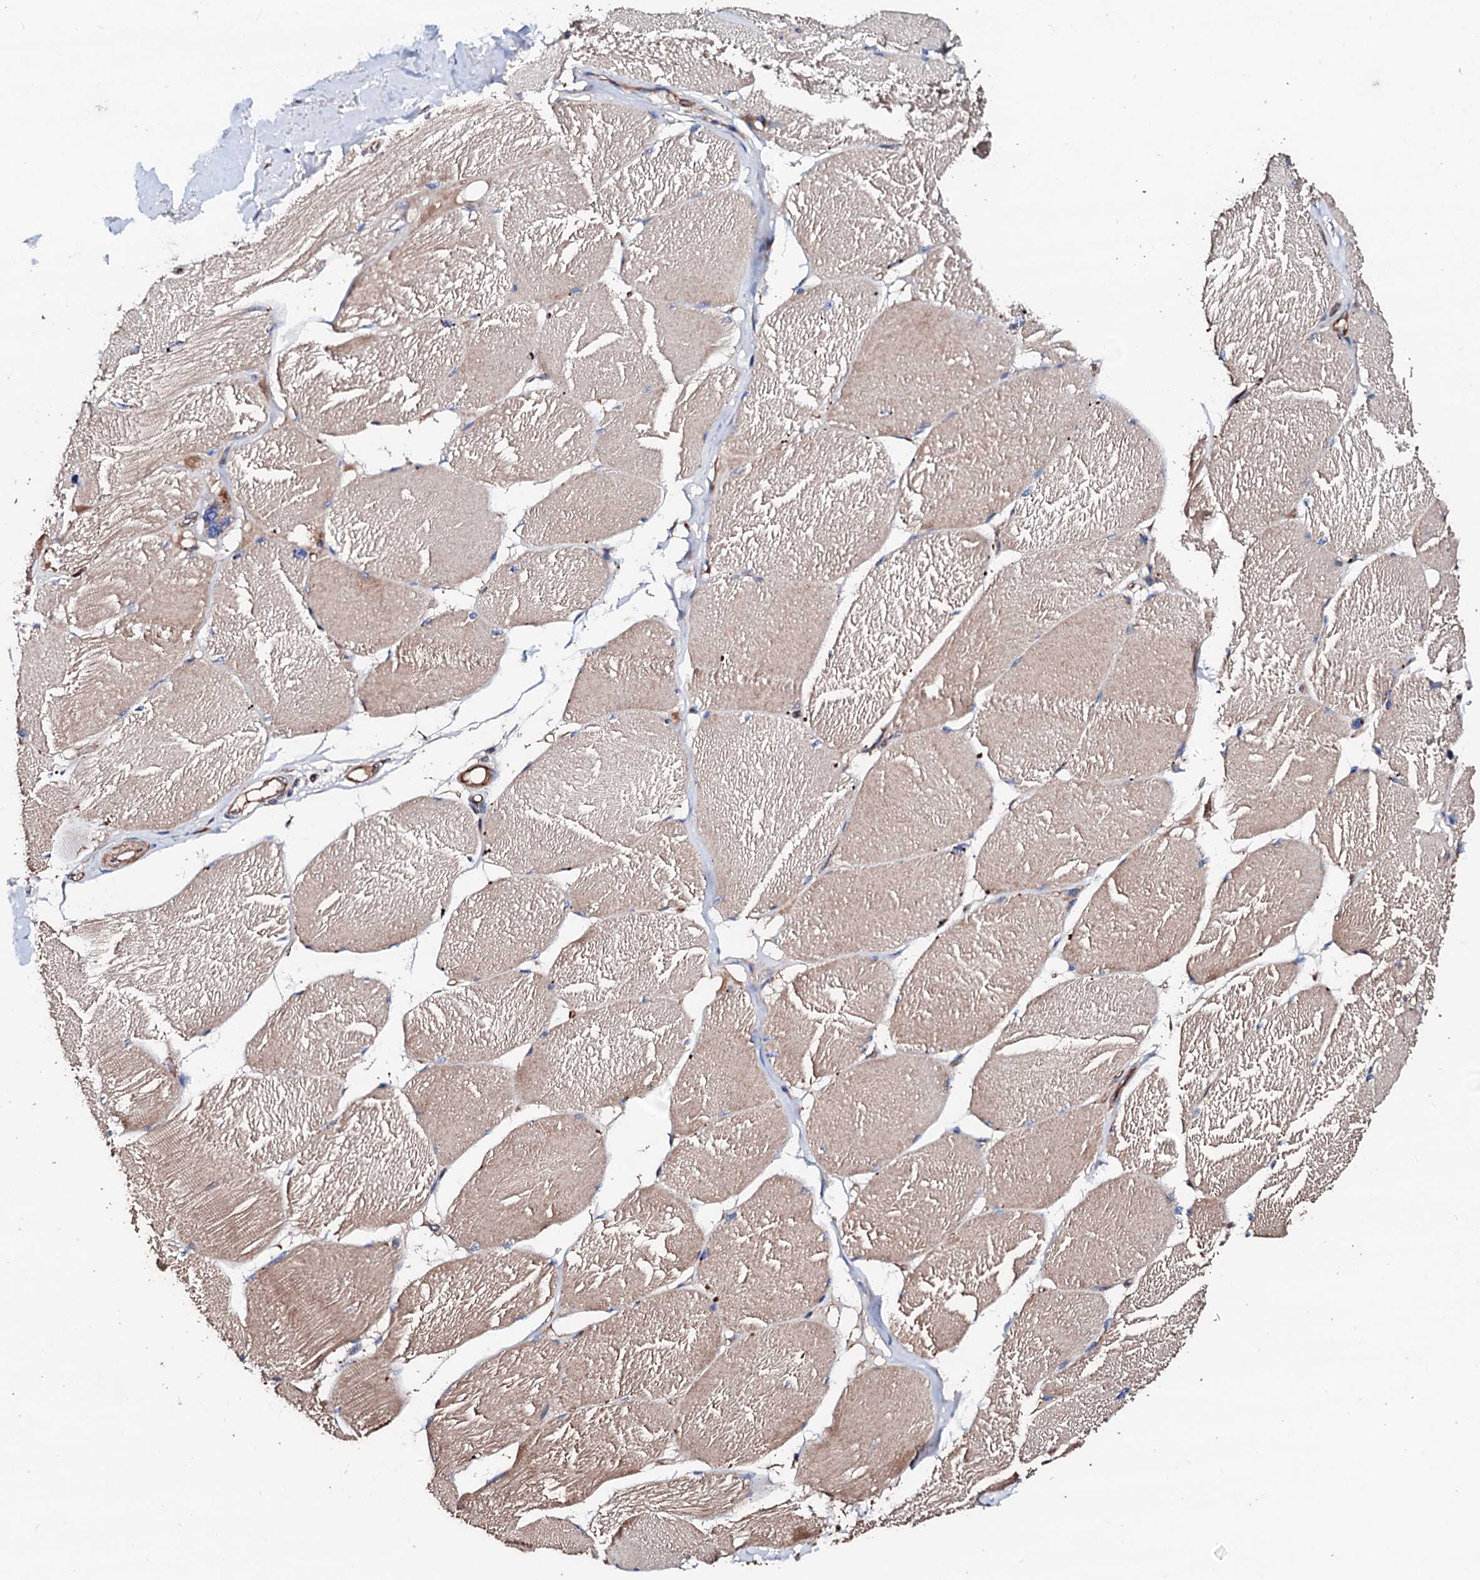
{"staining": {"intensity": "moderate", "quantity": "25%-75%", "location": "cytoplasmic/membranous"}, "tissue": "skeletal muscle", "cell_type": "Myocytes", "image_type": "normal", "snomed": [{"axis": "morphology", "description": "Normal tissue, NOS"}, {"axis": "topography", "description": "Skin"}, {"axis": "topography", "description": "Skeletal muscle"}], "caption": "Brown immunohistochemical staining in benign human skeletal muscle exhibits moderate cytoplasmic/membranous expression in about 25%-75% of myocytes.", "gene": "TBCEL", "patient": {"sex": "male", "age": 83}}